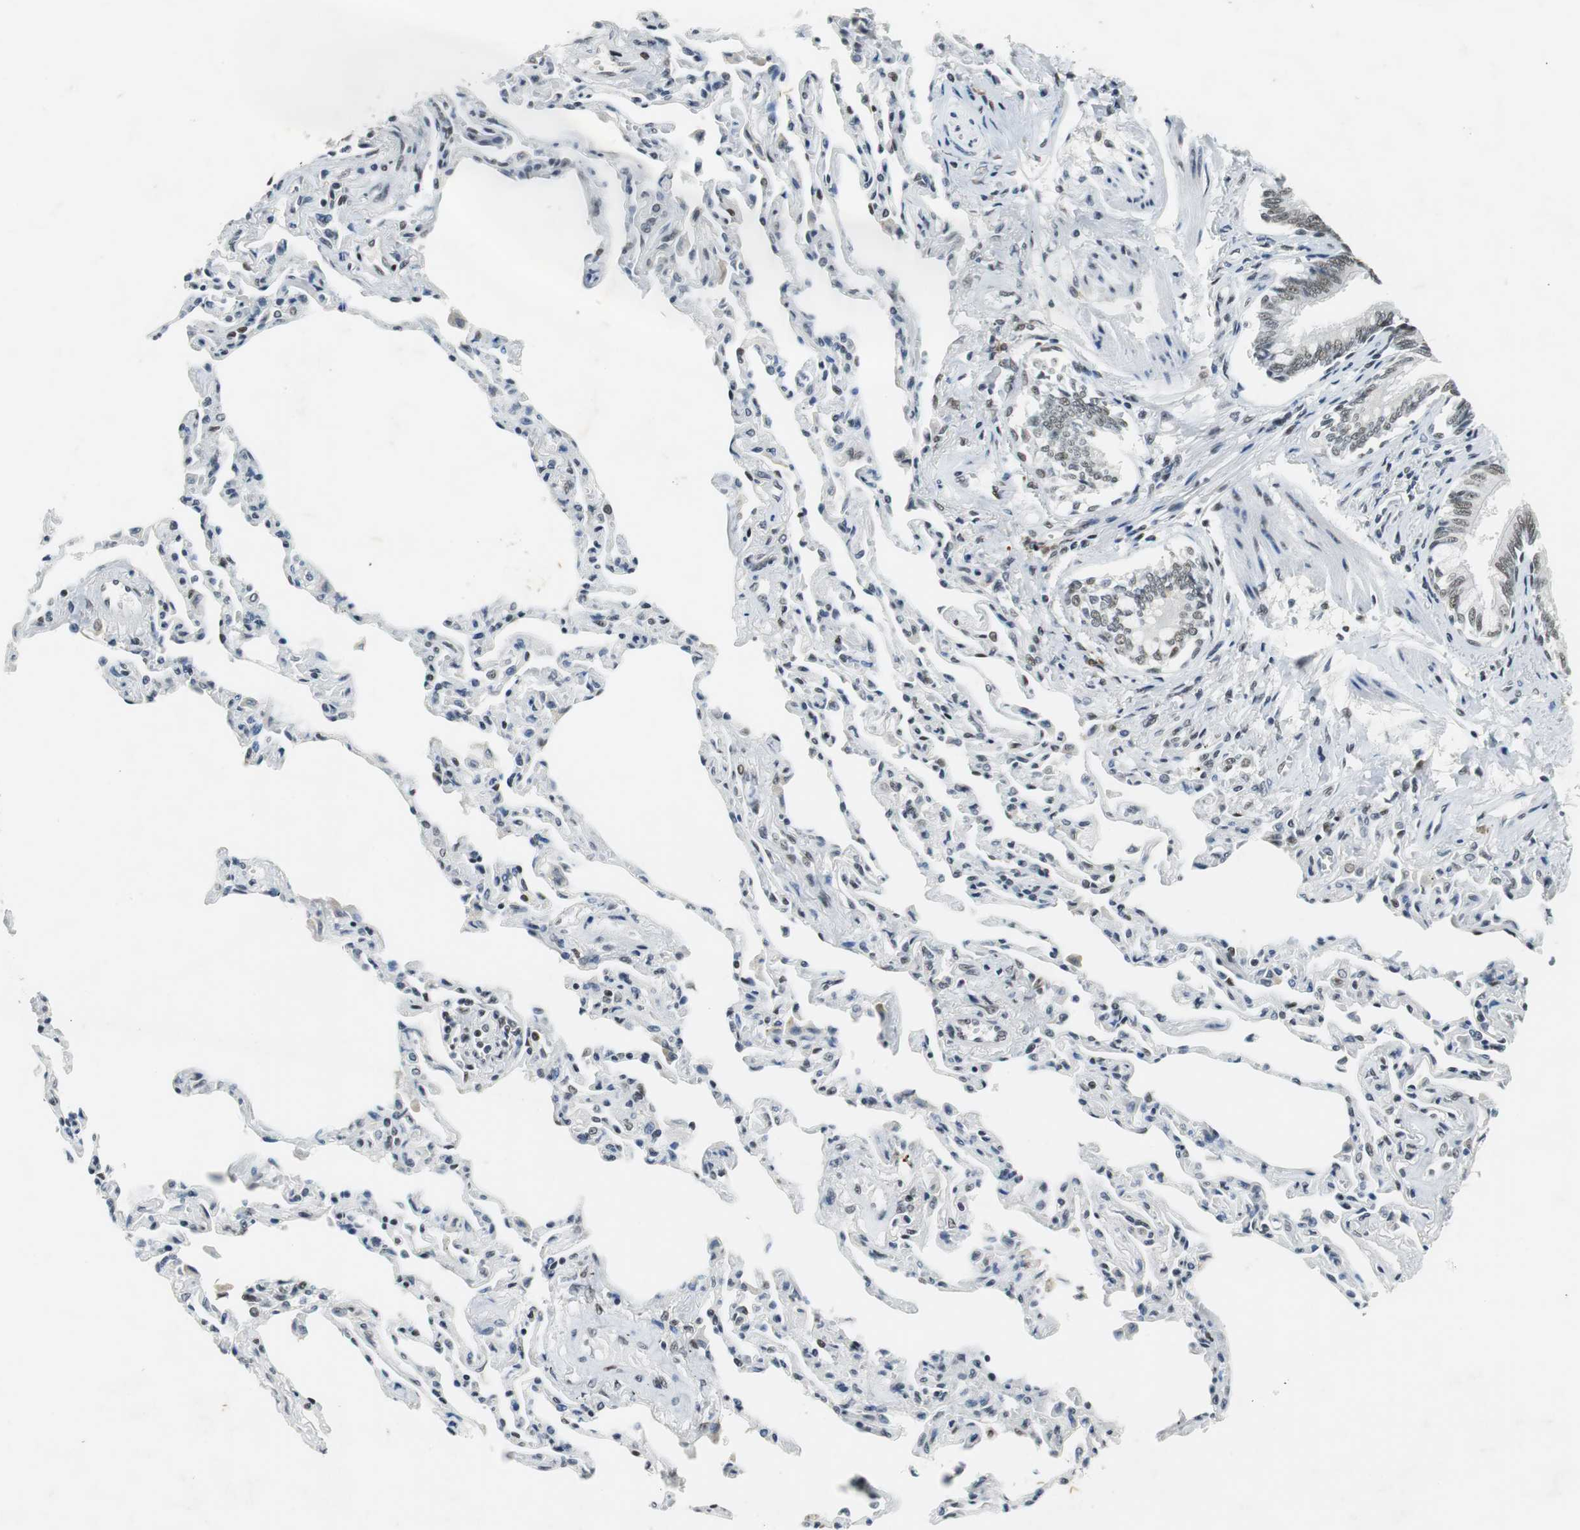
{"staining": {"intensity": "moderate", "quantity": ">75%", "location": "nuclear"}, "tissue": "bronchus", "cell_type": "Respiratory epithelial cells", "image_type": "normal", "snomed": [{"axis": "morphology", "description": "Normal tissue, NOS"}, {"axis": "topography", "description": "Lung"}], "caption": "This image demonstrates immunohistochemistry (IHC) staining of normal human bronchus, with medium moderate nuclear positivity in about >75% of respiratory epithelial cells.", "gene": "PRKDC", "patient": {"sex": "male", "age": 64}}